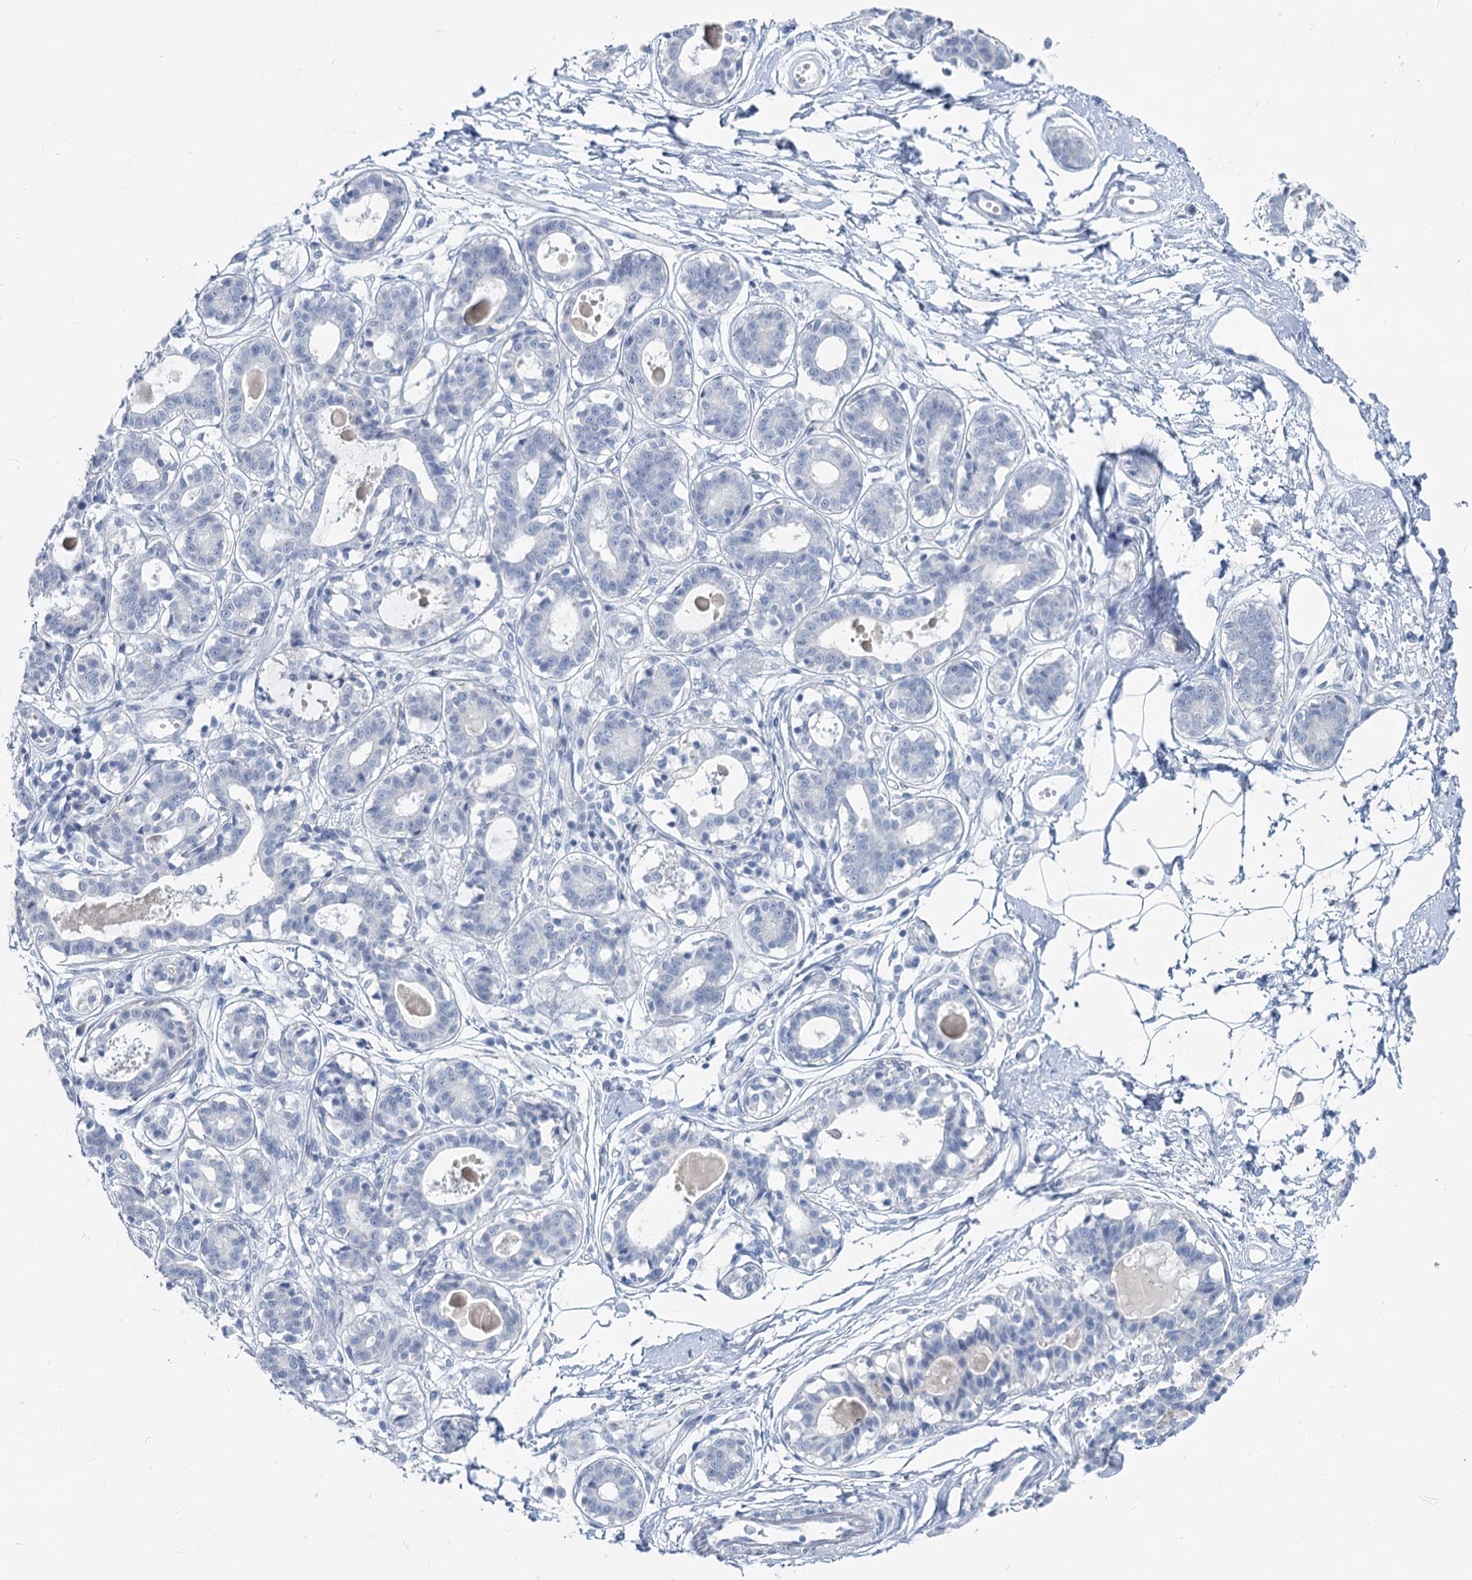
{"staining": {"intensity": "negative", "quantity": "none", "location": "none"}, "tissue": "breast", "cell_type": "Adipocytes", "image_type": "normal", "snomed": [{"axis": "morphology", "description": "Normal tissue, NOS"}, {"axis": "topography", "description": "Breast"}], "caption": "Immunohistochemistry of benign breast shows no expression in adipocytes.", "gene": "CHGA", "patient": {"sex": "female", "age": 45}}